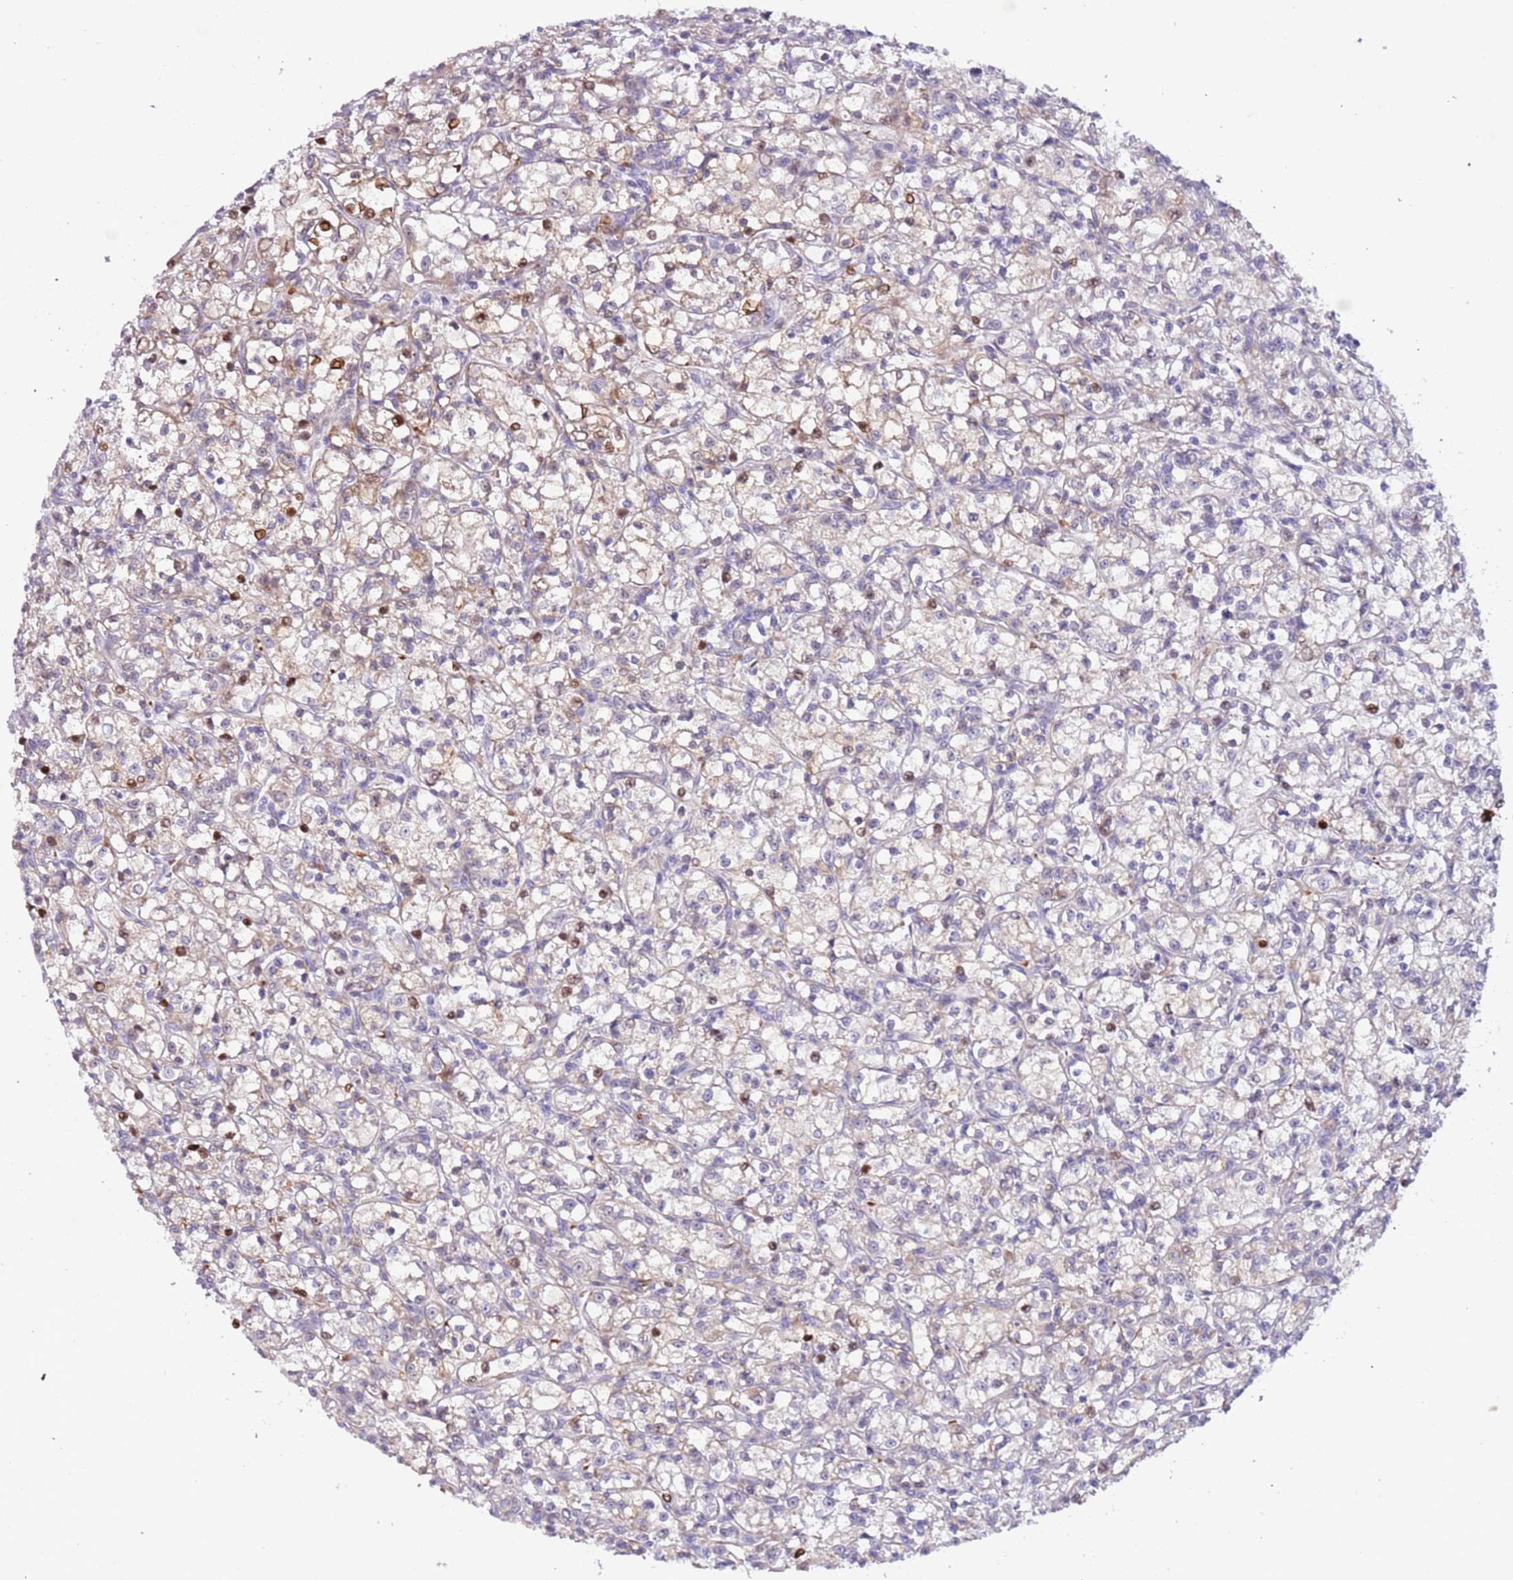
{"staining": {"intensity": "moderate", "quantity": "<25%", "location": "nuclear"}, "tissue": "renal cancer", "cell_type": "Tumor cells", "image_type": "cancer", "snomed": [{"axis": "morphology", "description": "Adenocarcinoma, NOS"}, {"axis": "topography", "description": "Kidney"}], "caption": "Adenocarcinoma (renal) stained with immunohistochemistry (IHC) displays moderate nuclear expression in approximately <25% of tumor cells.", "gene": "PLEKHH1", "patient": {"sex": "female", "age": 59}}